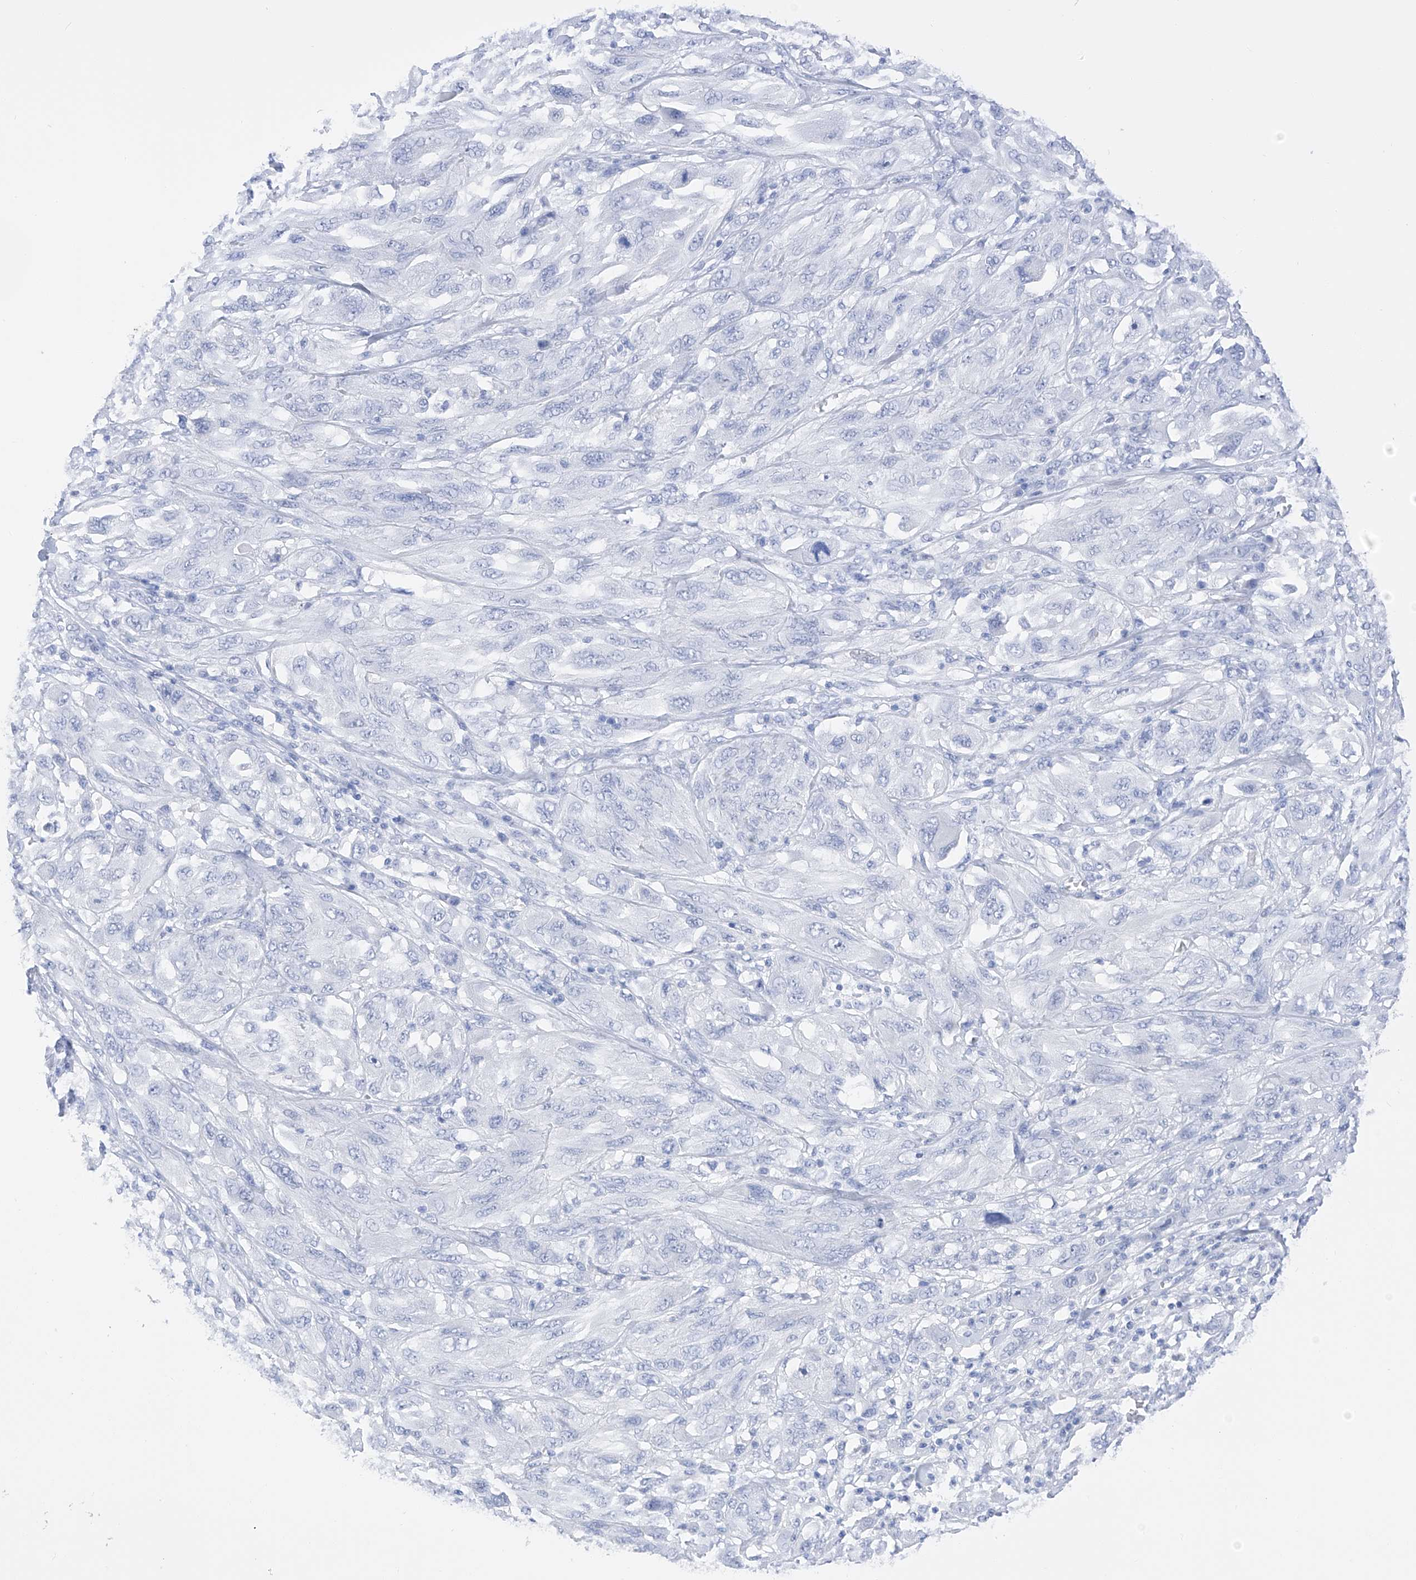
{"staining": {"intensity": "negative", "quantity": "none", "location": "none"}, "tissue": "melanoma", "cell_type": "Tumor cells", "image_type": "cancer", "snomed": [{"axis": "morphology", "description": "Malignant melanoma, NOS"}, {"axis": "topography", "description": "Skin"}], "caption": "An IHC micrograph of melanoma is shown. There is no staining in tumor cells of melanoma.", "gene": "FLG", "patient": {"sex": "female", "age": 91}}